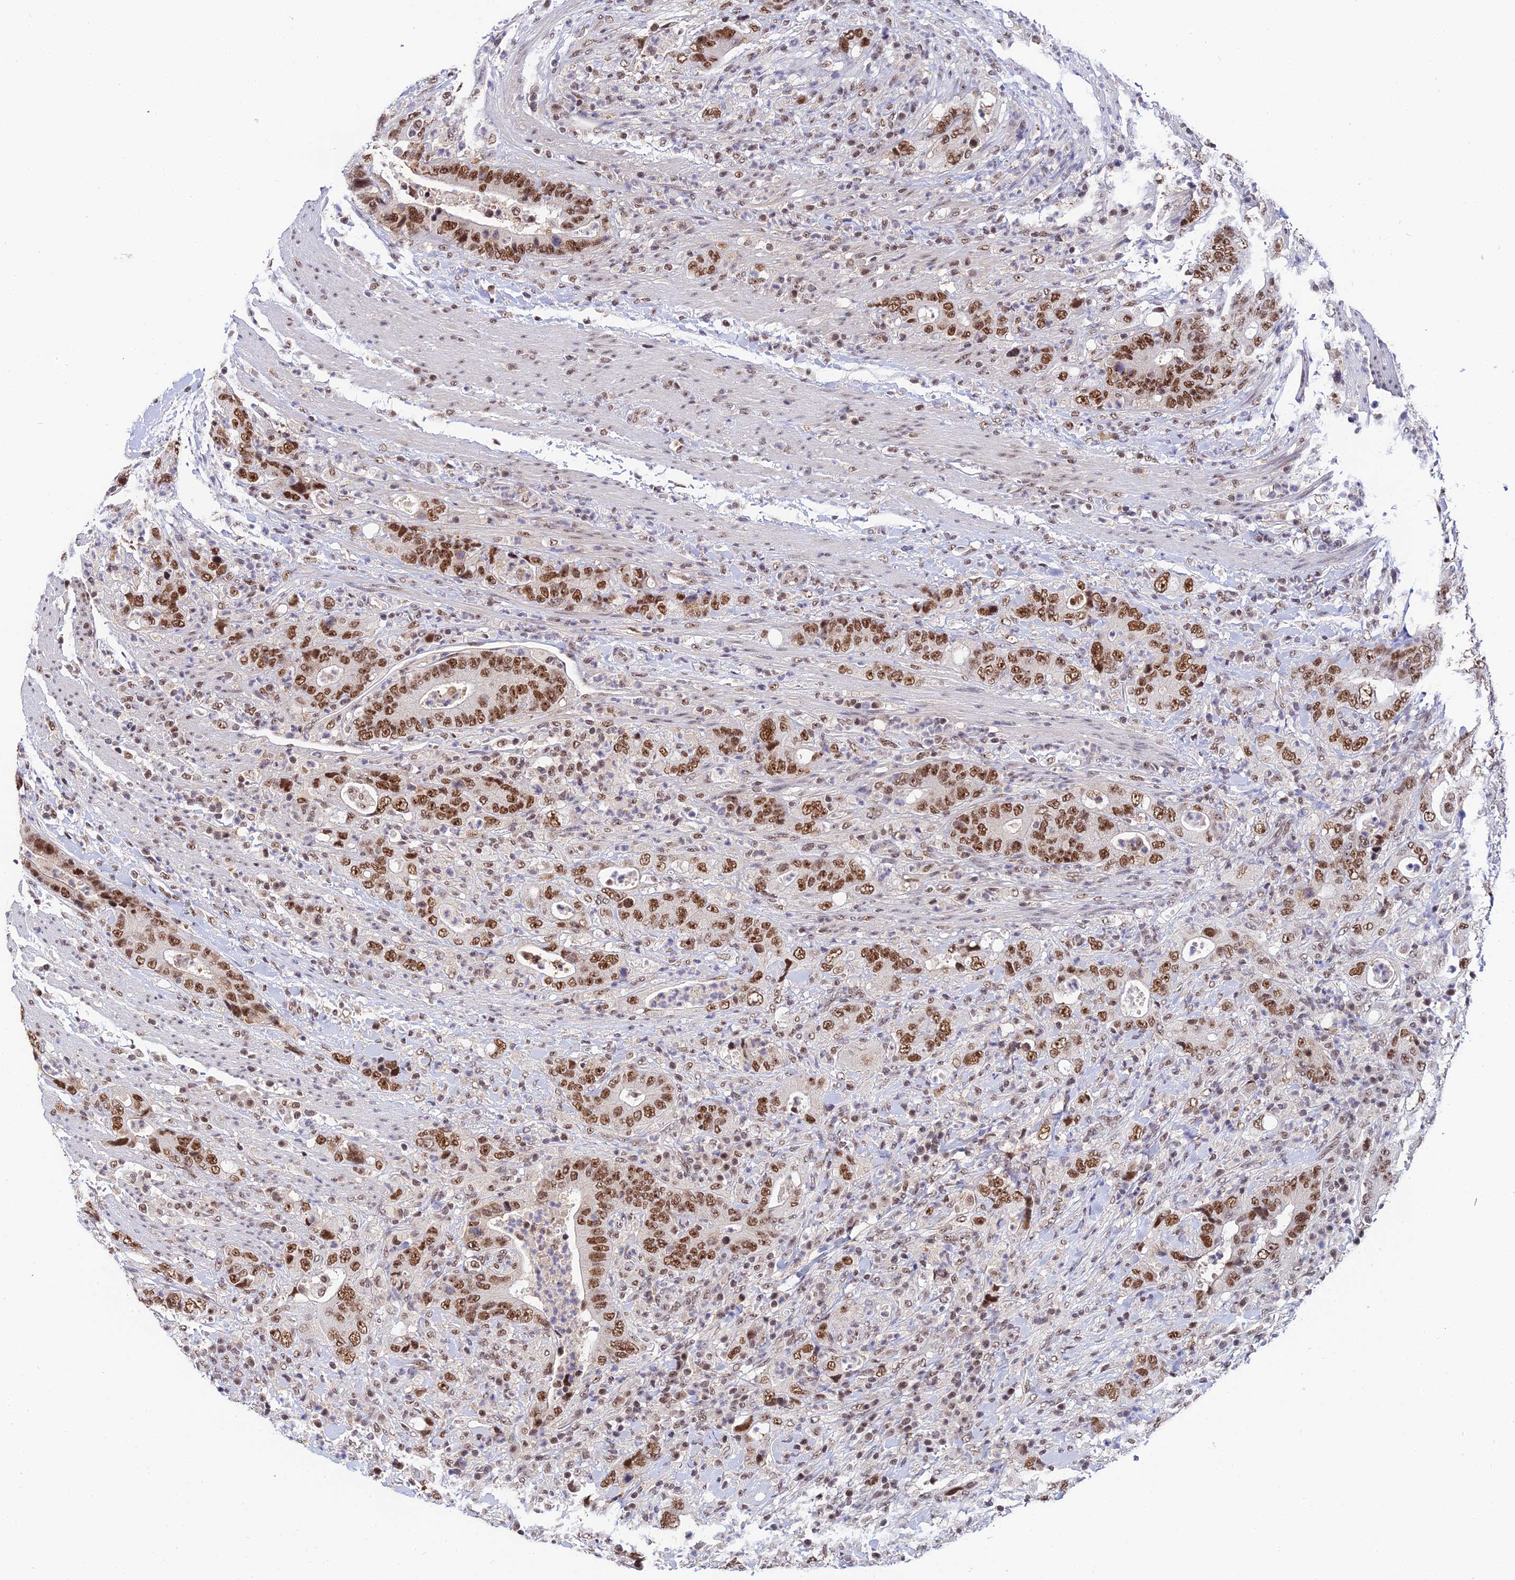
{"staining": {"intensity": "strong", "quantity": ">75%", "location": "nuclear"}, "tissue": "colorectal cancer", "cell_type": "Tumor cells", "image_type": "cancer", "snomed": [{"axis": "morphology", "description": "Adenocarcinoma, NOS"}, {"axis": "topography", "description": "Colon"}], "caption": "Protein analysis of colorectal cancer tissue reveals strong nuclear positivity in about >75% of tumor cells.", "gene": "EXOSC3", "patient": {"sex": "female", "age": 75}}